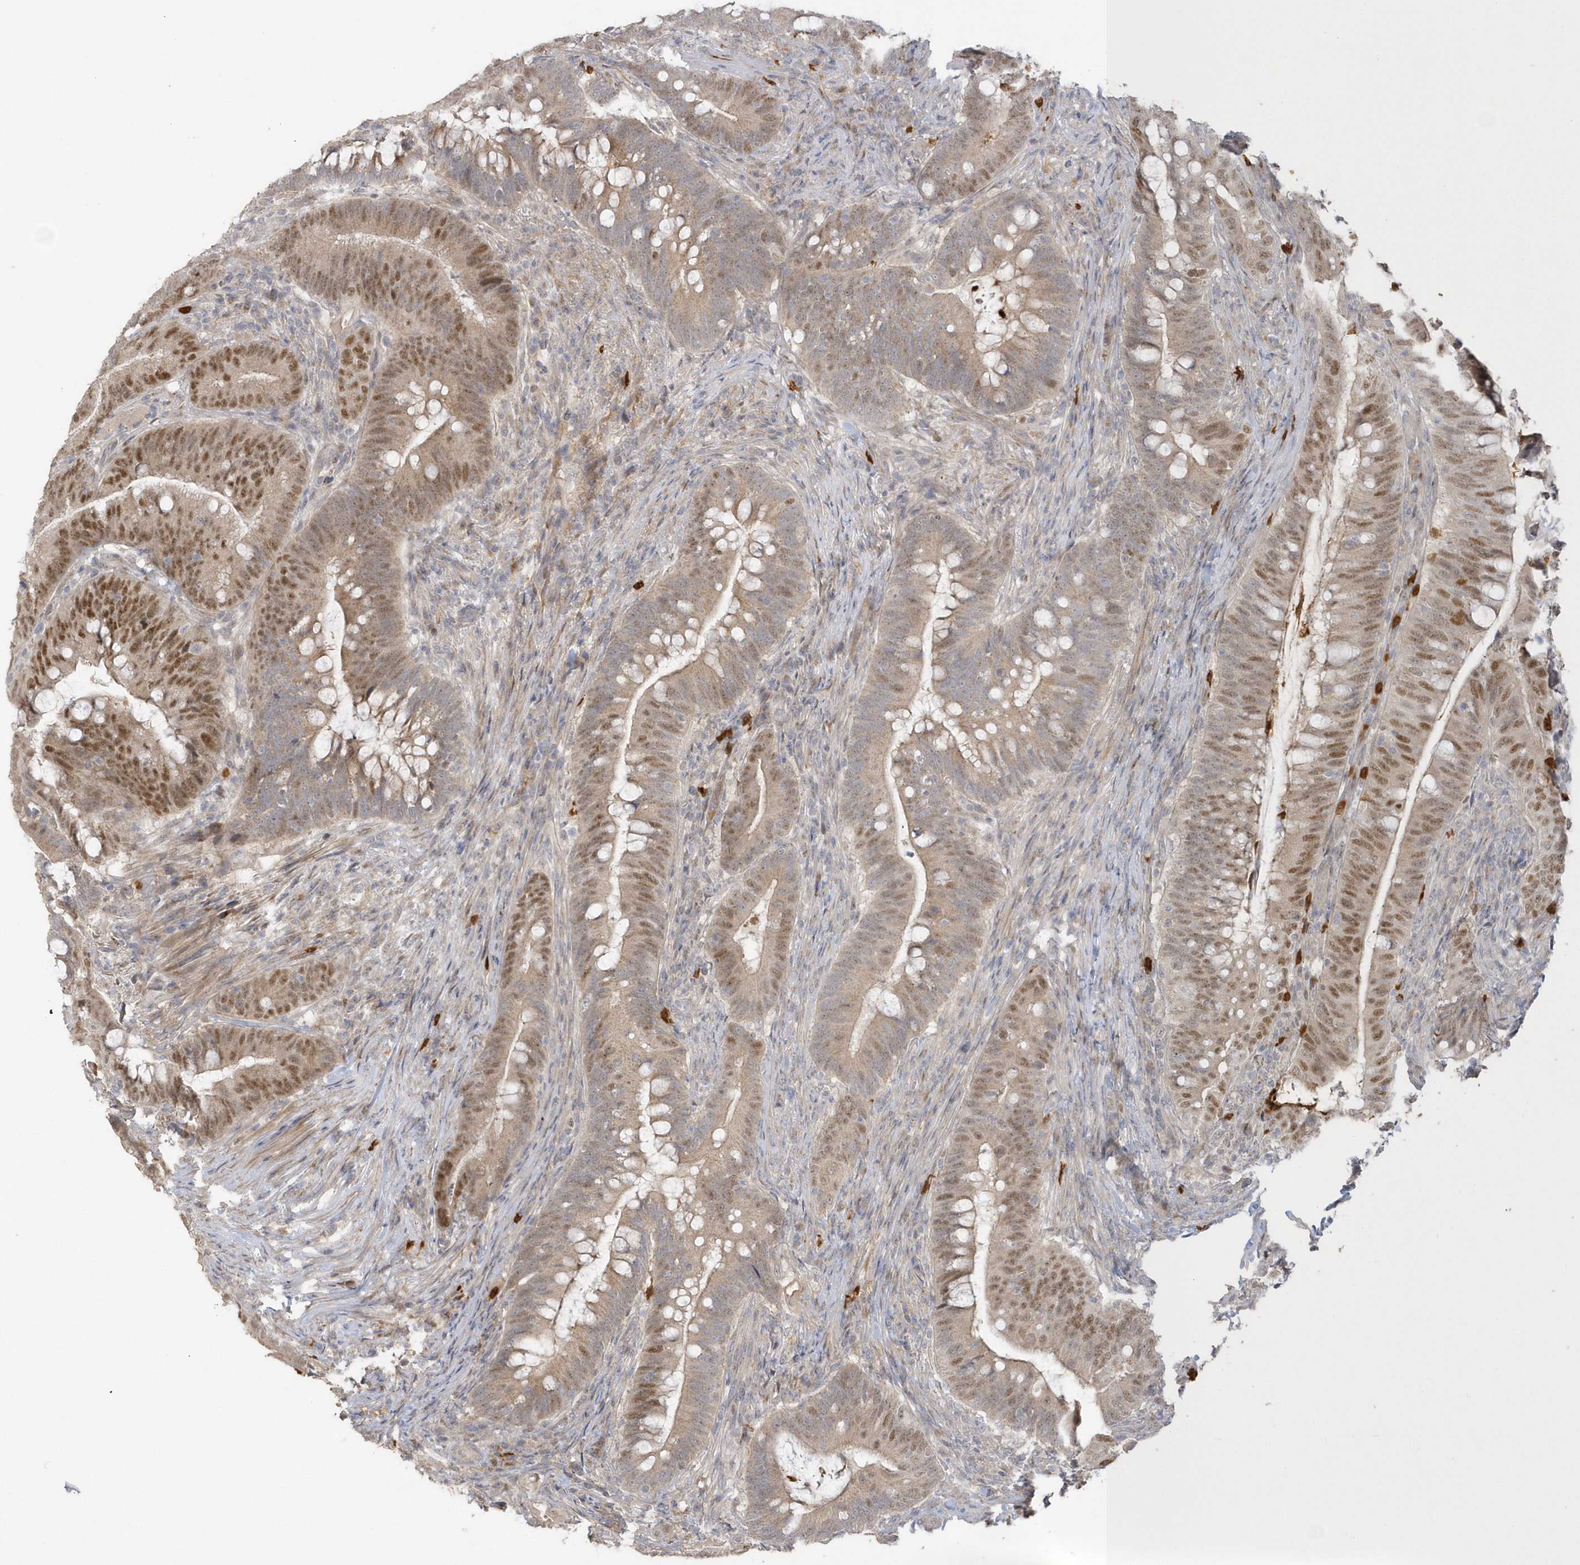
{"staining": {"intensity": "moderate", "quantity": ">75%", "location": "nuclear"}, "tissue": "colorectal cancer", "cell_type": "Tumor cells", "image_type": "cancer", "snomed": [{"axis": "morphology", "description": "Adenocarcinoma, NOS"}, {"axis": "topography", "description": "Colon"}], "caption": "IHC photomicrograph of human adenocarcinoma (colorectal) stained for a protein (brown), which shows medium levels of moderate nuclear staining in approximately >75% of tumor cells.", "gene": "NAF1", "patient": {"sex": "female", "age": 66}}